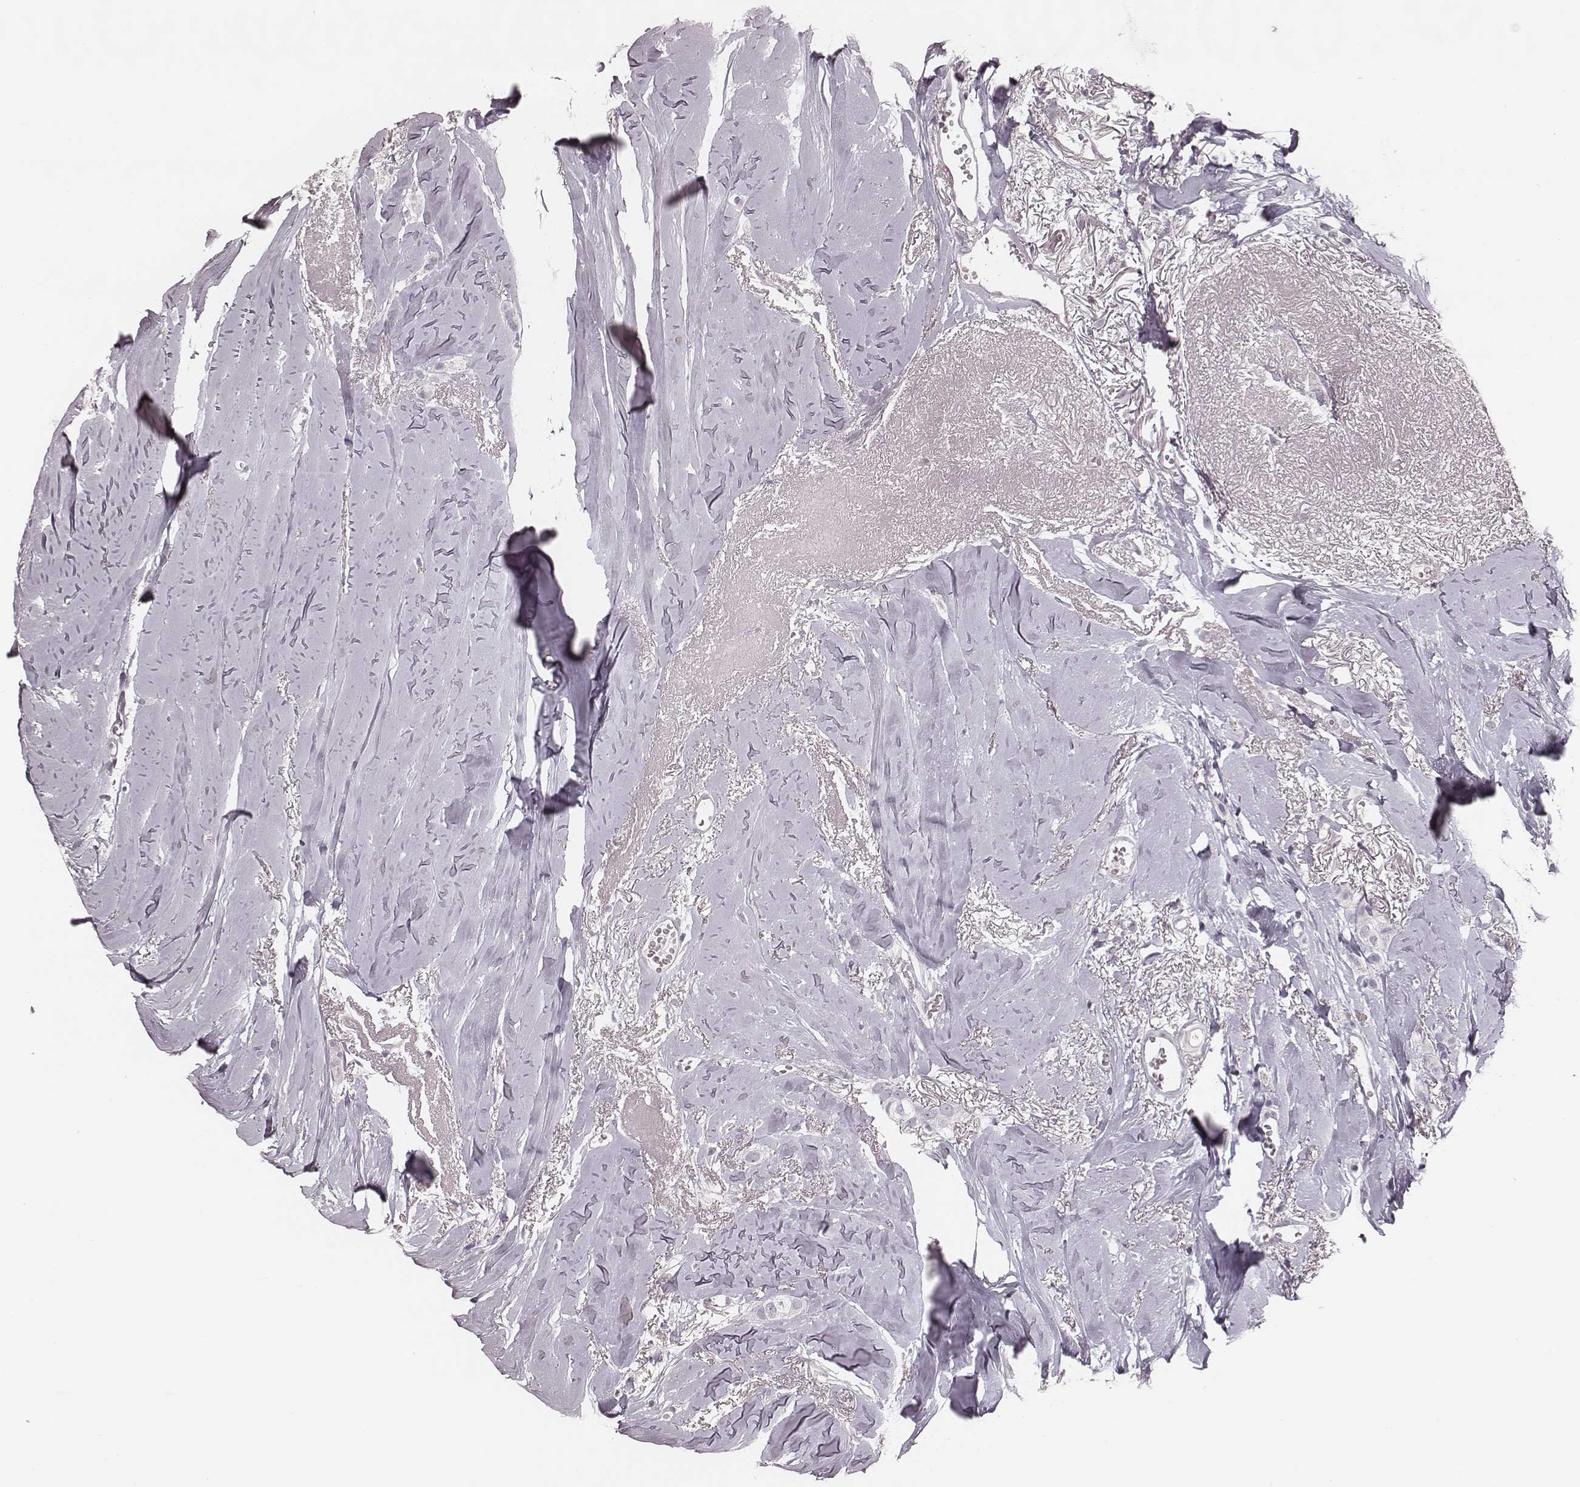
{"staining": {"intensity": "negative", "quantity": "none", "location": "none"}, "tissue": "breast cancer", "cell_type": "Tumor cells", "image_type": "cancer", "snomed": [{"axis": "morphology", "description": "Duct carcinoma"}, {"axis": "topography", "description": "Breast"}], "caption": "Image shows no protein expression in tumor cells of invasive ductal carcinoma (breast) tissue.", "gene": "S100Z", "patient": {"sex": "female", "age": 85}}